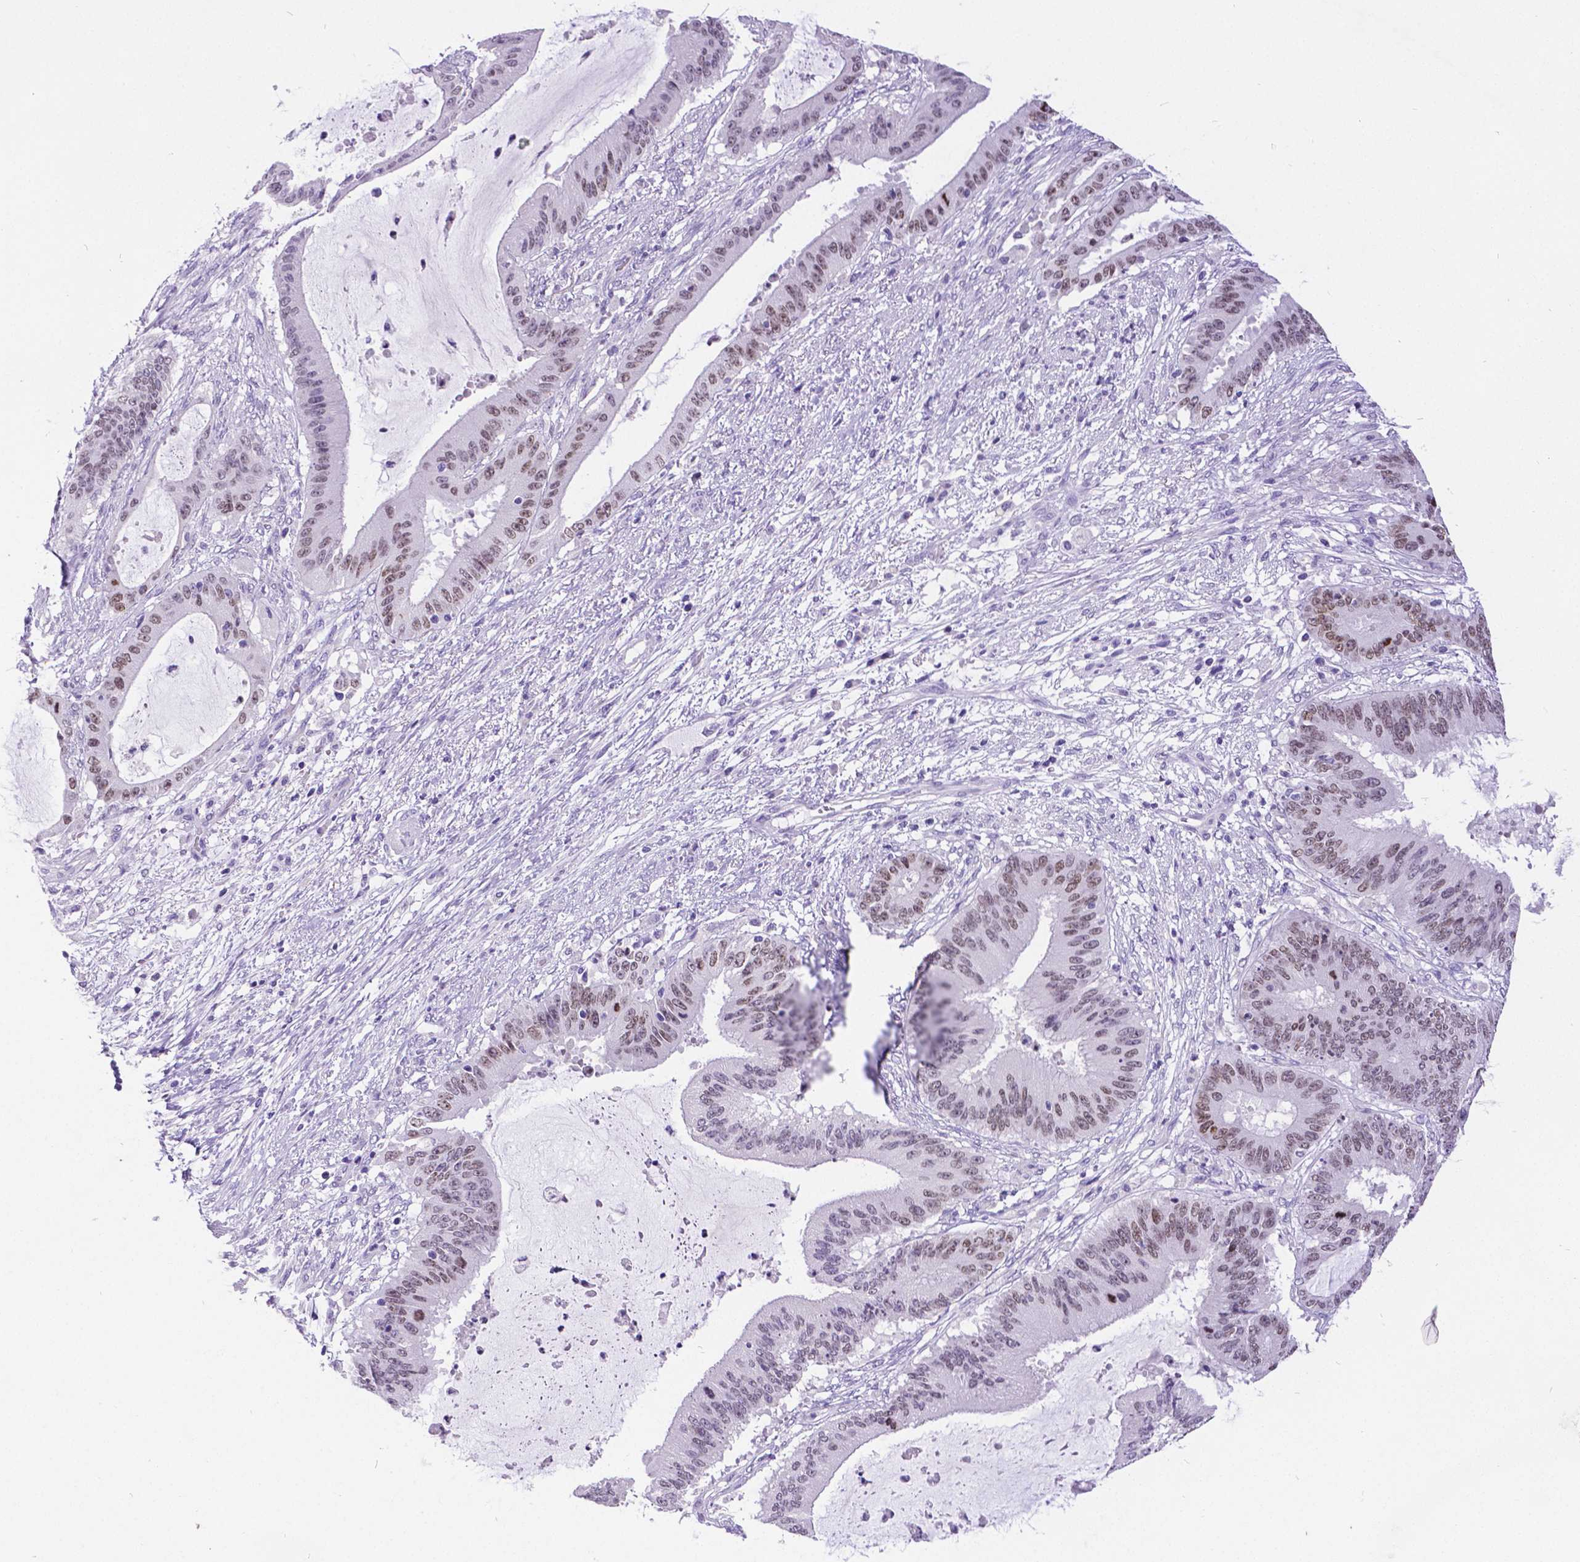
{"staining": {"intensity": "weak", "quantity": "25%-75%", "location": "nuclear"}, "tissue": "liver cancer", "cell_type": "Tumor cells", "image_type": "cancer", "snomed": [{"axis": "morphology", "description": "Normal tissue, NOS"}, {"axis": "morphology", "description": "Cholangiocarcinoma"}, {"axis": "topography", "description": "Liver"}, {"axis": "topography", "description": "Peripheral nerve tissue"}], "caption": "Human liver cancer (cholangiocarcinoma) stained for a protein (brown) shows weak nuclear positive positivity in approximately 25%-75% of tumor cells.", "gene": "SATB2", "patient": {"sex": "female", "age": 73}}